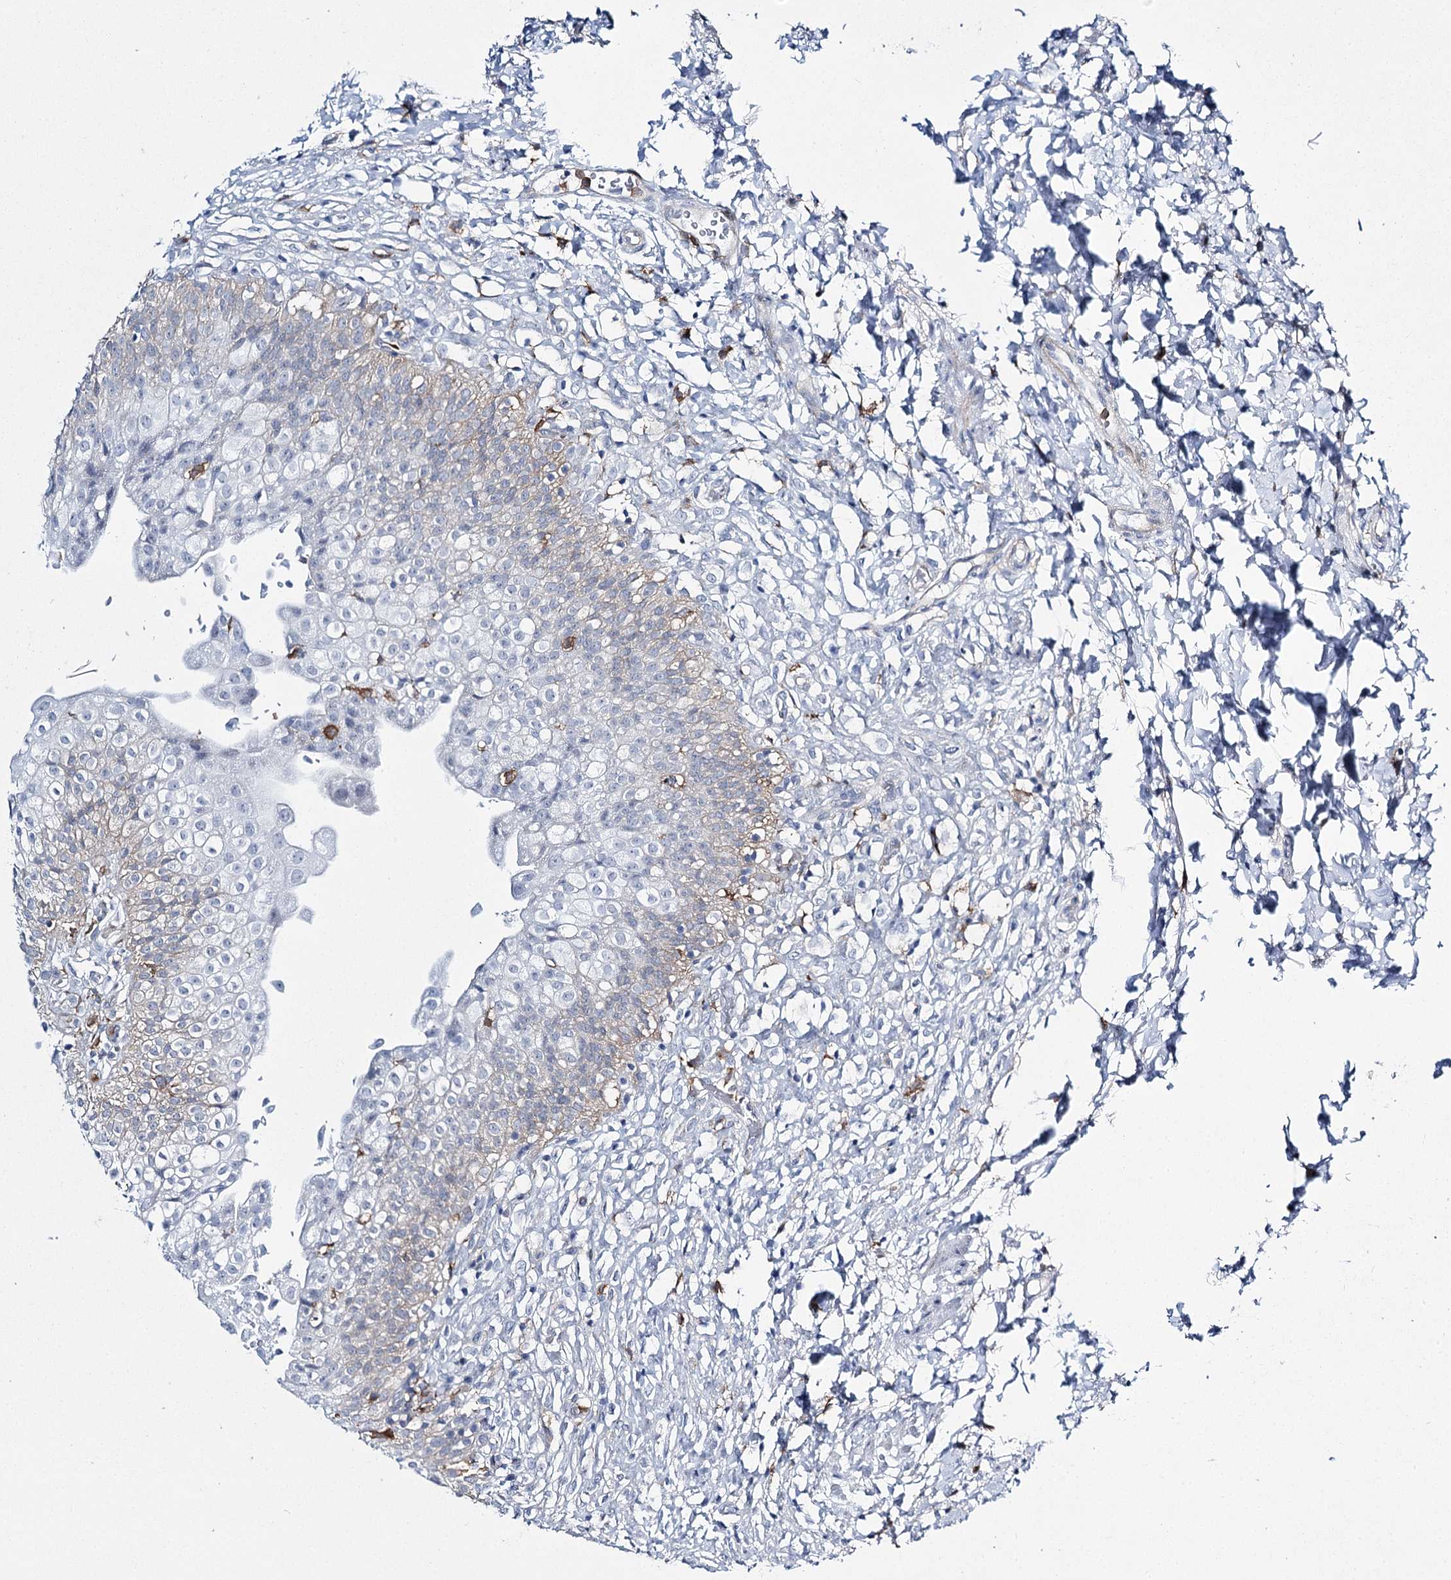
{"staining": {"intensity": "moderate", "quantity": "<25%", "location": "cytoplasmic/membranous"}, "tissue": "urinary bladder", "cell_type": "Urothelial cells", "image_type": "normal", "snomed": [{"axis": "morphology", "description": "Normal tissue, NOS"}, {"axis": "topography", "description": "Urinary bladder"}], "caption": "Brown immunohistochemical staining in benign human urinary bladder displays moderate cytoplasmic/membranous staining in approximately <25% of urothelial cells.", "gene": "CCDC88A", "patient": {"sex": "male", "age": 55}}